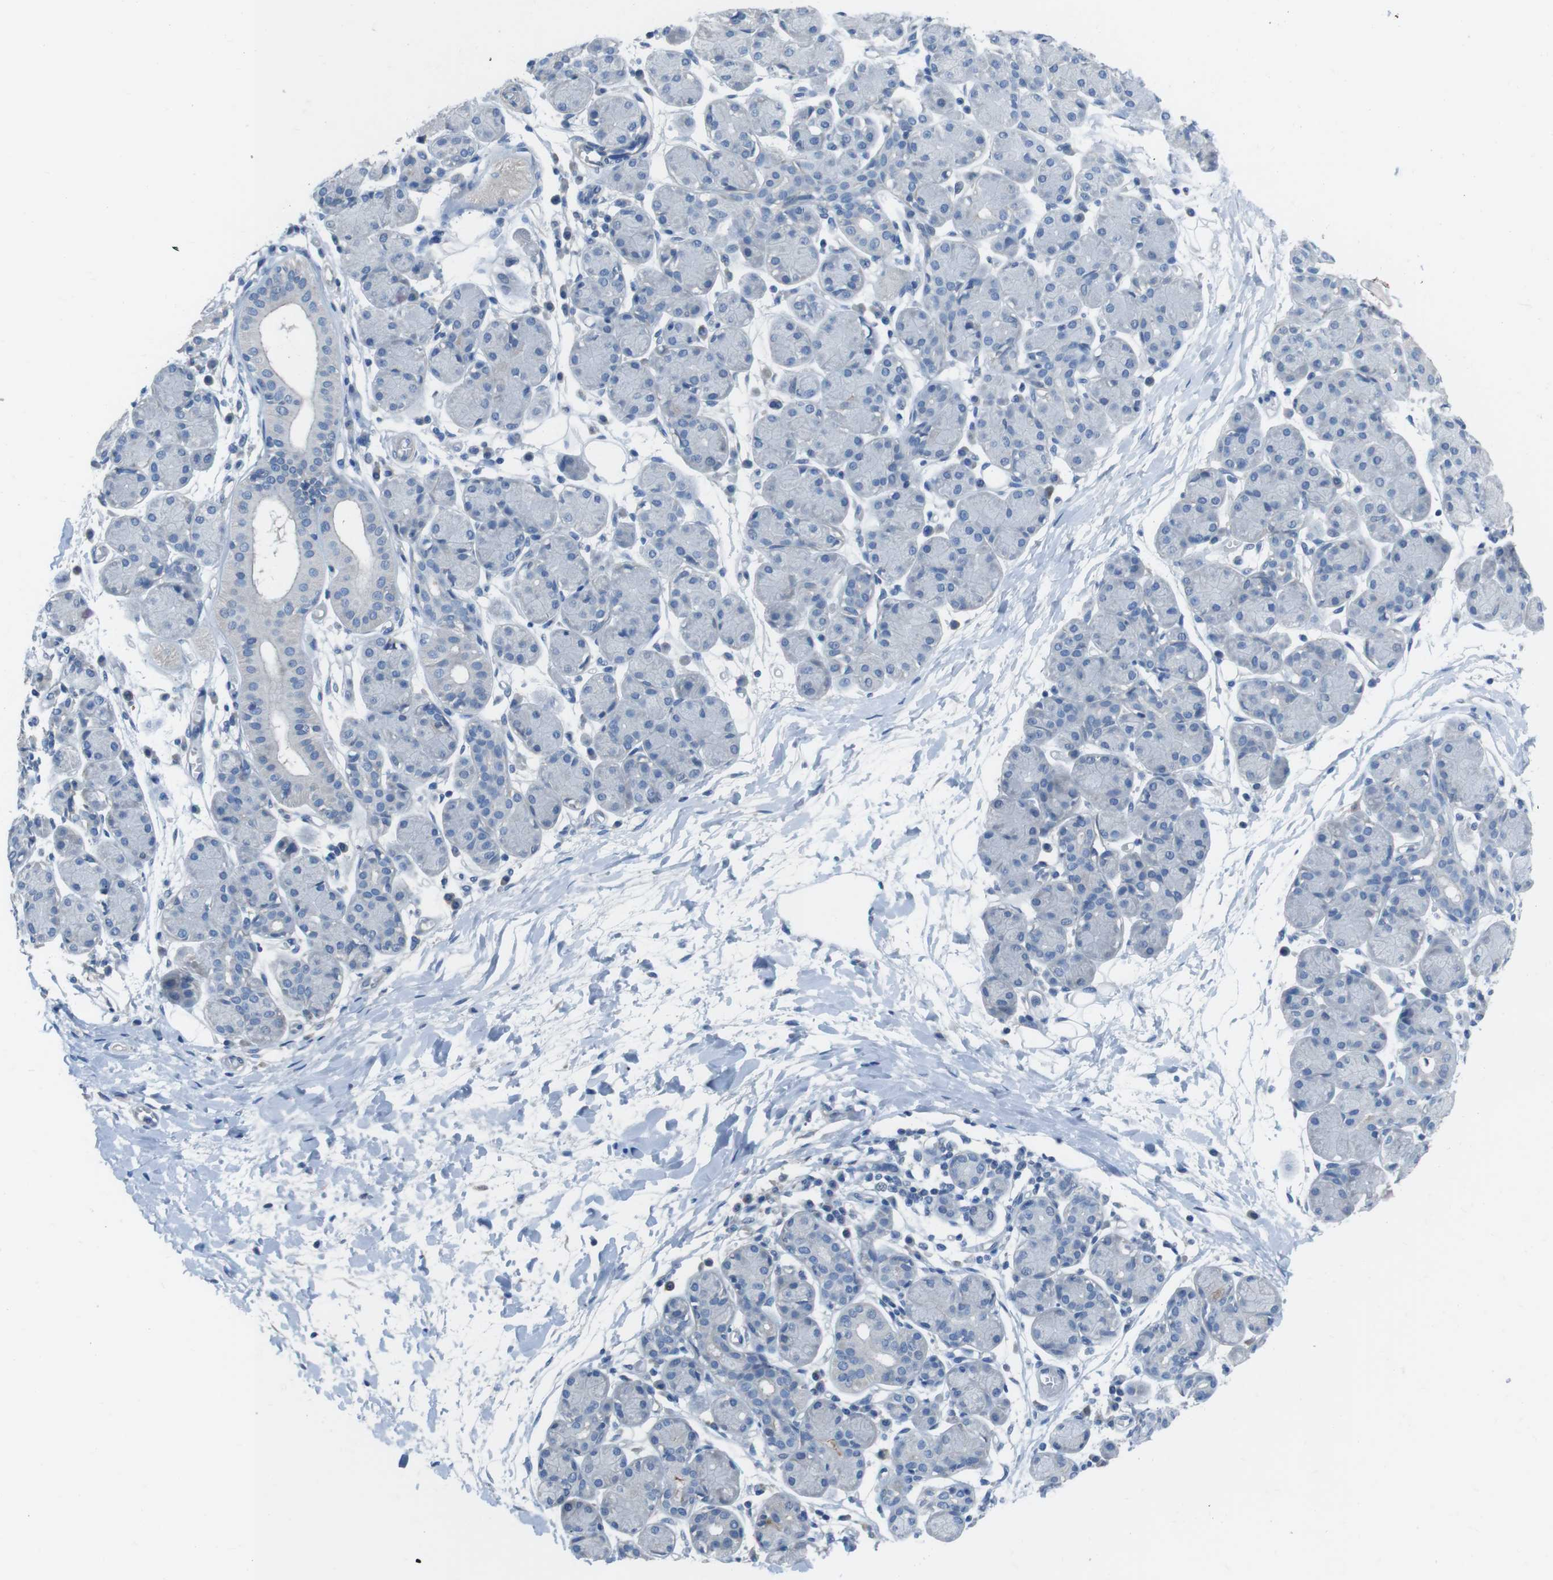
{"staining": {"intensity": "negative", "quantity": "none", "location": "none"}, "tissue": "salivary gland", "cell_type": "Glandular cells", "image_type": "normal", "snomed": [{"axis": "morphology", "description": "Normal tissue, NOS"}, {"axis": "morphology", "description": "Inflammation, NOS"}, {"axis": "topography", "description": "Lymph node"}, {"axis": "topography", "description": "Salivary gland"}], "caption": "High power microscopy photomicrograph of an IHC histopathology image of normal salivary gland, revealing no significant staining in glandular cells.", "gene": "CYP2C19", "patient": {"sex": "male", "age": 3}}